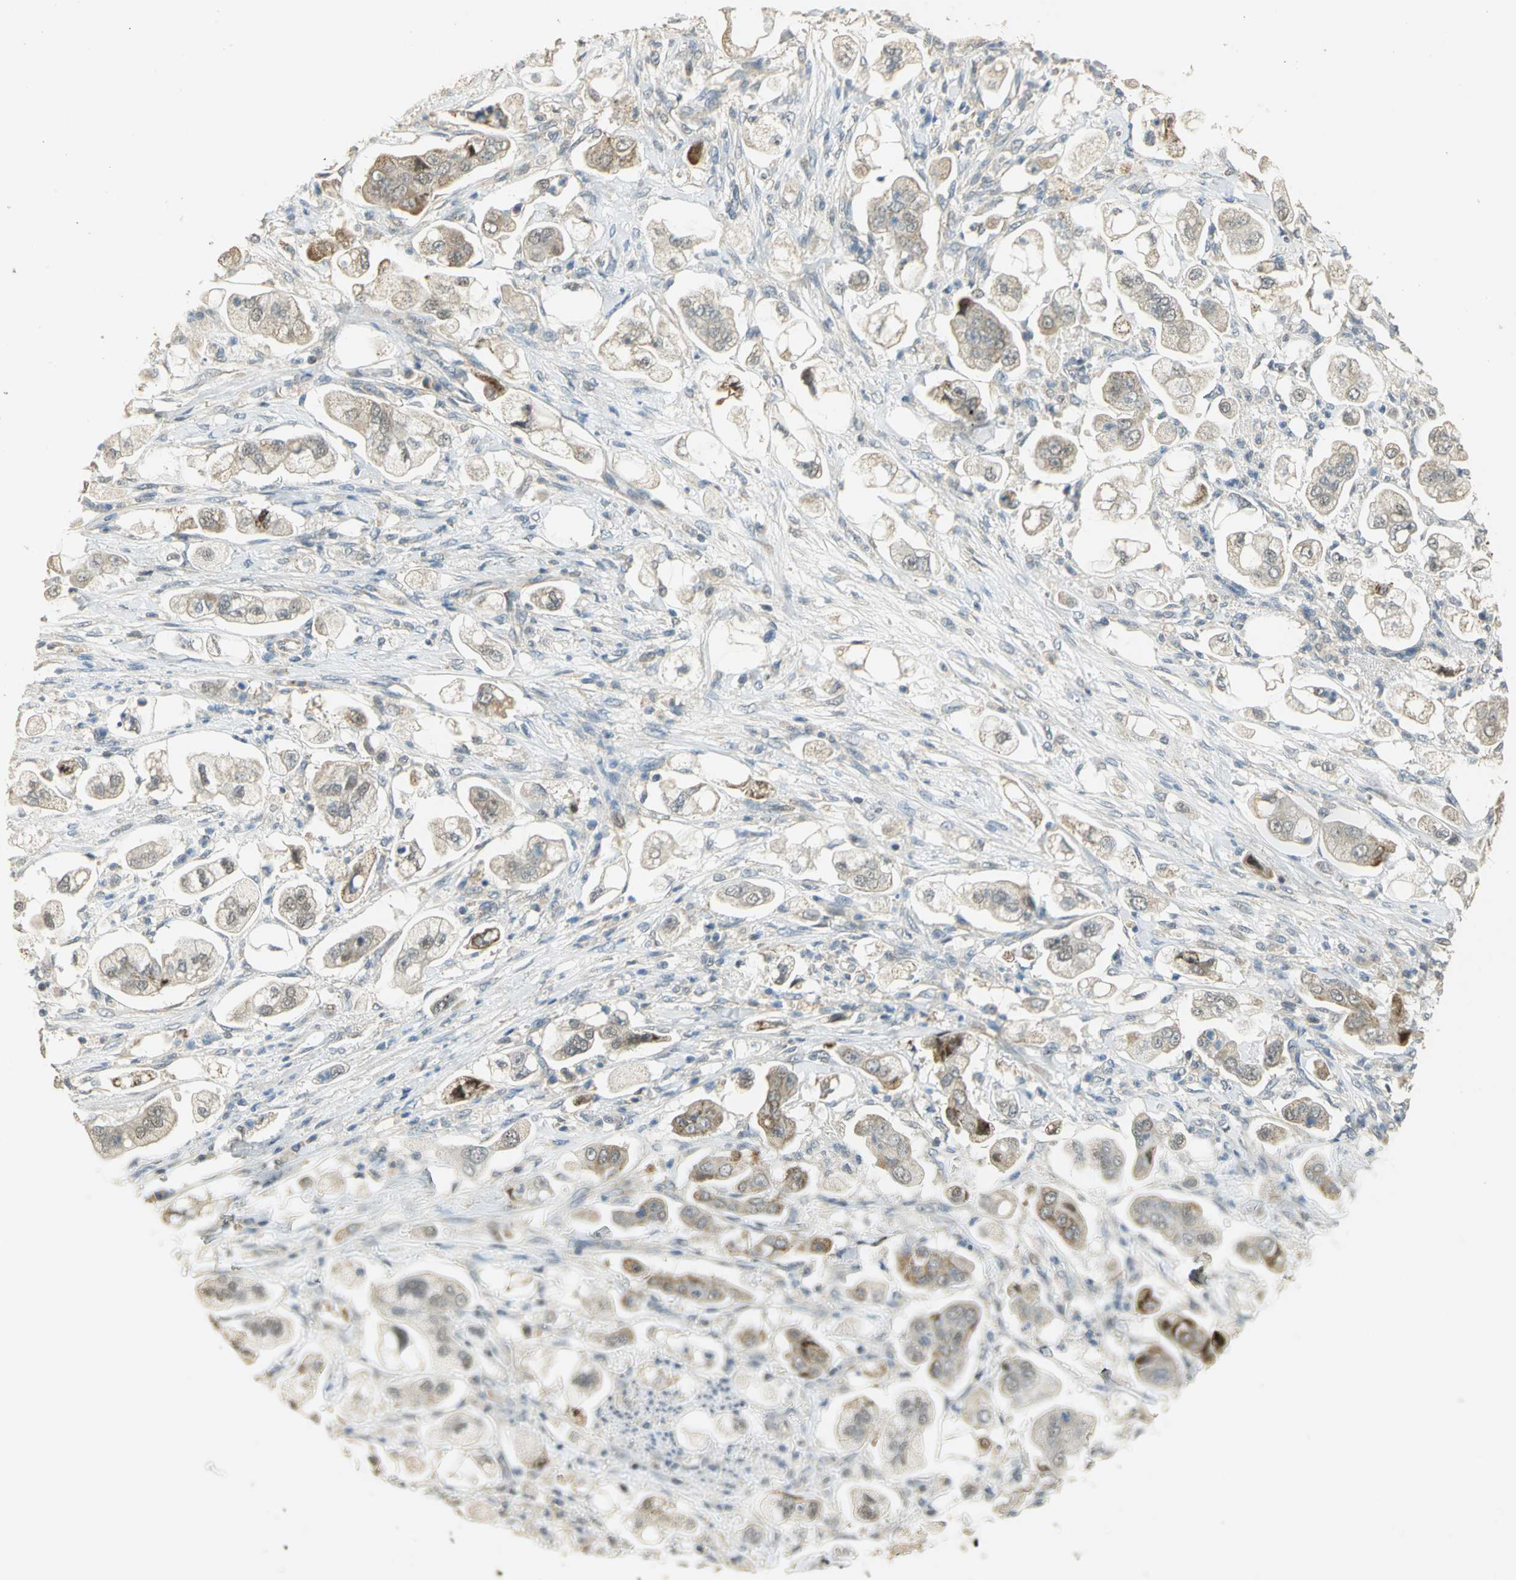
{"staining": {"intensity": "weak", "quantity": ">75%", "location": "cytoplasmic/membranous"}, "tissue": "stomach cancer", "cell_type": "Tumor cells", "image_type": "cancer", "snomed": [{"axis": "morphology", "description": "Adenocarcinoma, NOS"}, {"axis": "topography", "description": "Stomach"}], "caption": "Tumor cells demonstrate low levels of weak cytoplasmic/membranous staining in approximately >75% of cells in human stomach cancer.", "gene": "HDHD5", "patient": {"sex": "male", "age": 62}}